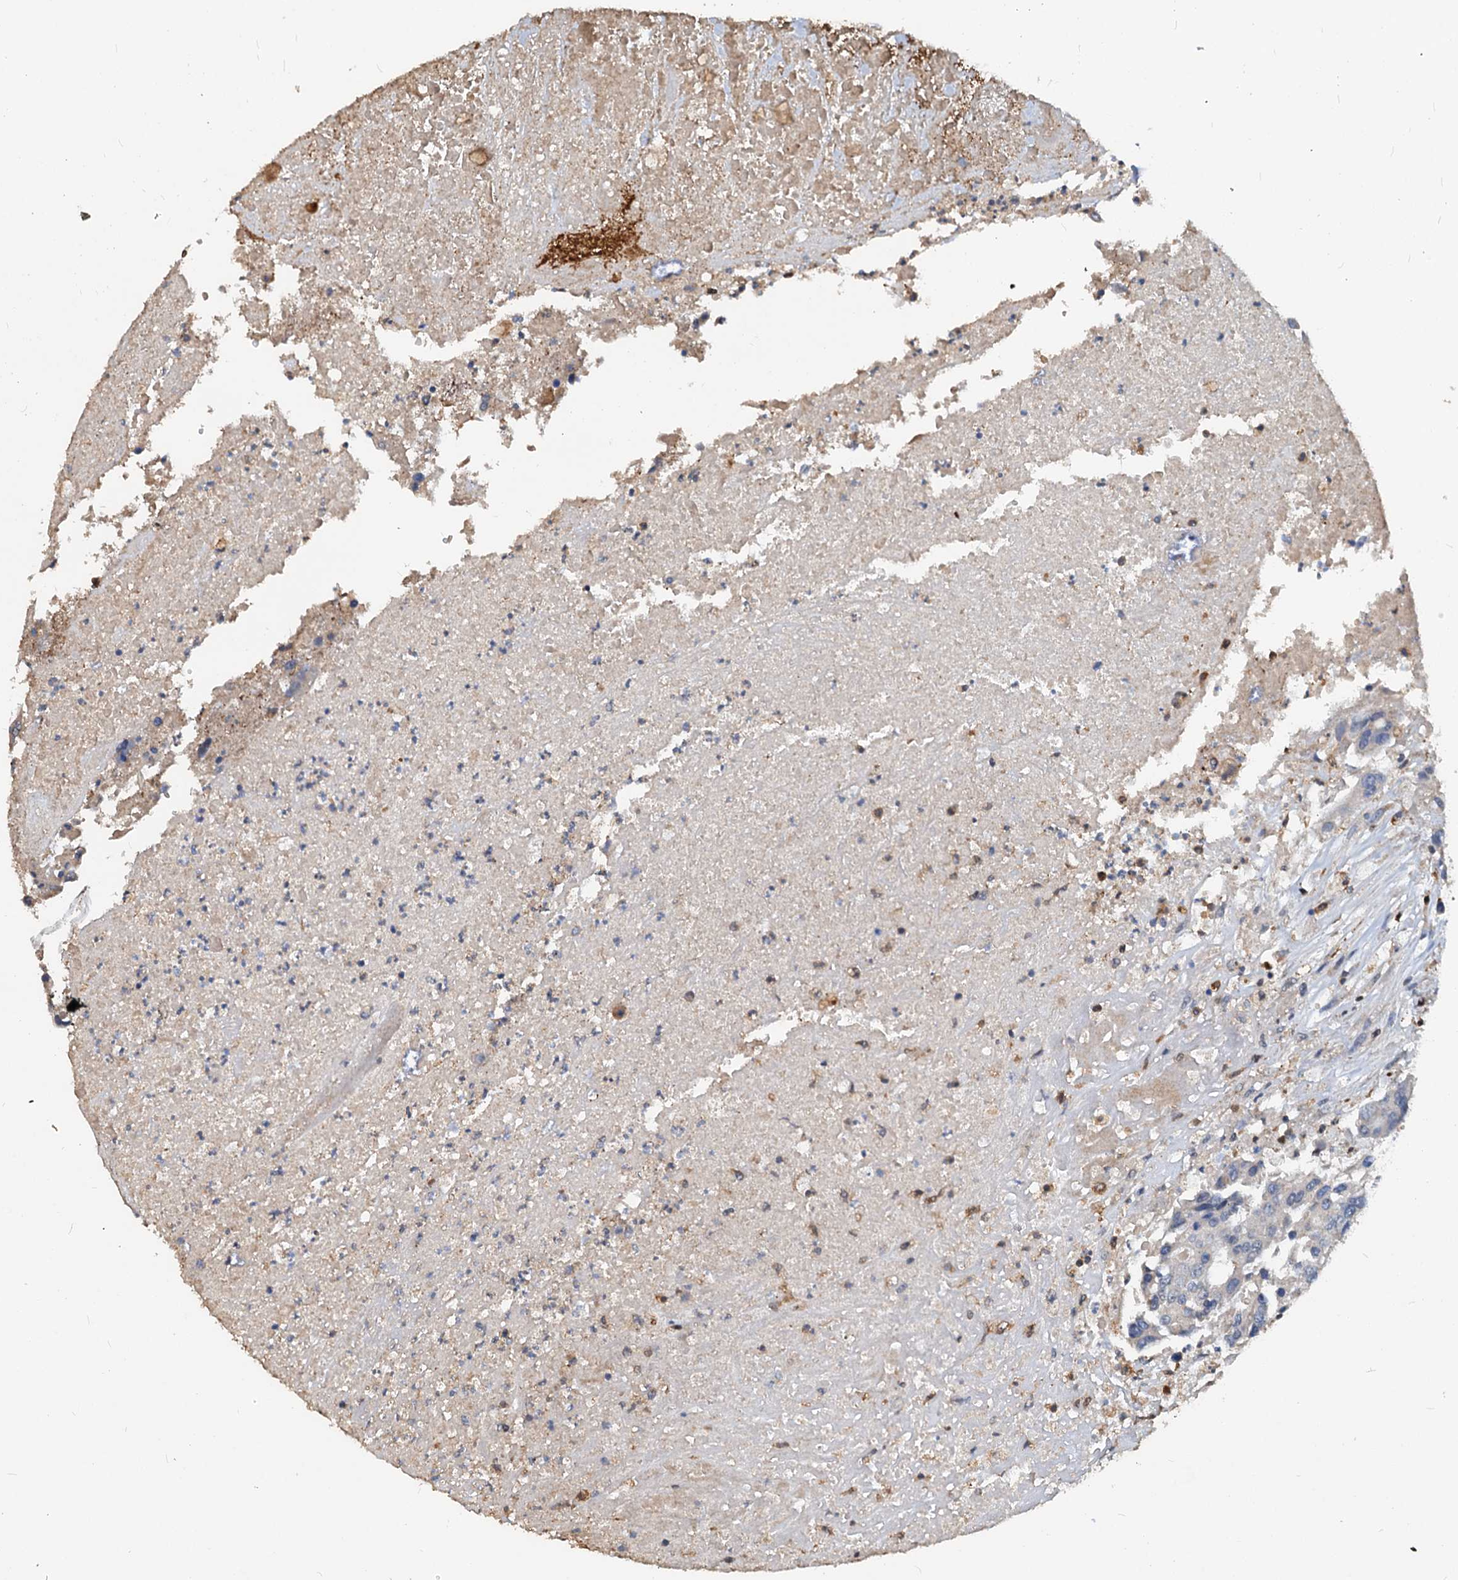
{"staining": {"intensity": "negative", "quantity": "none", "location": "none"}, "tissue": "colorectal cancer", "cell_type": "Tumor cells", "image_type": "cancer", "snomed": [{"axis": "morphology", "description": "Adenocarcinoma, NOS"}, {"axis": "topography", "description": "Colon"}], "caption": "Tumor cells show no significant positivity in colorectal cancer.", "gene": "LCP2", "patient": {"sex": "male", "age": 77}}